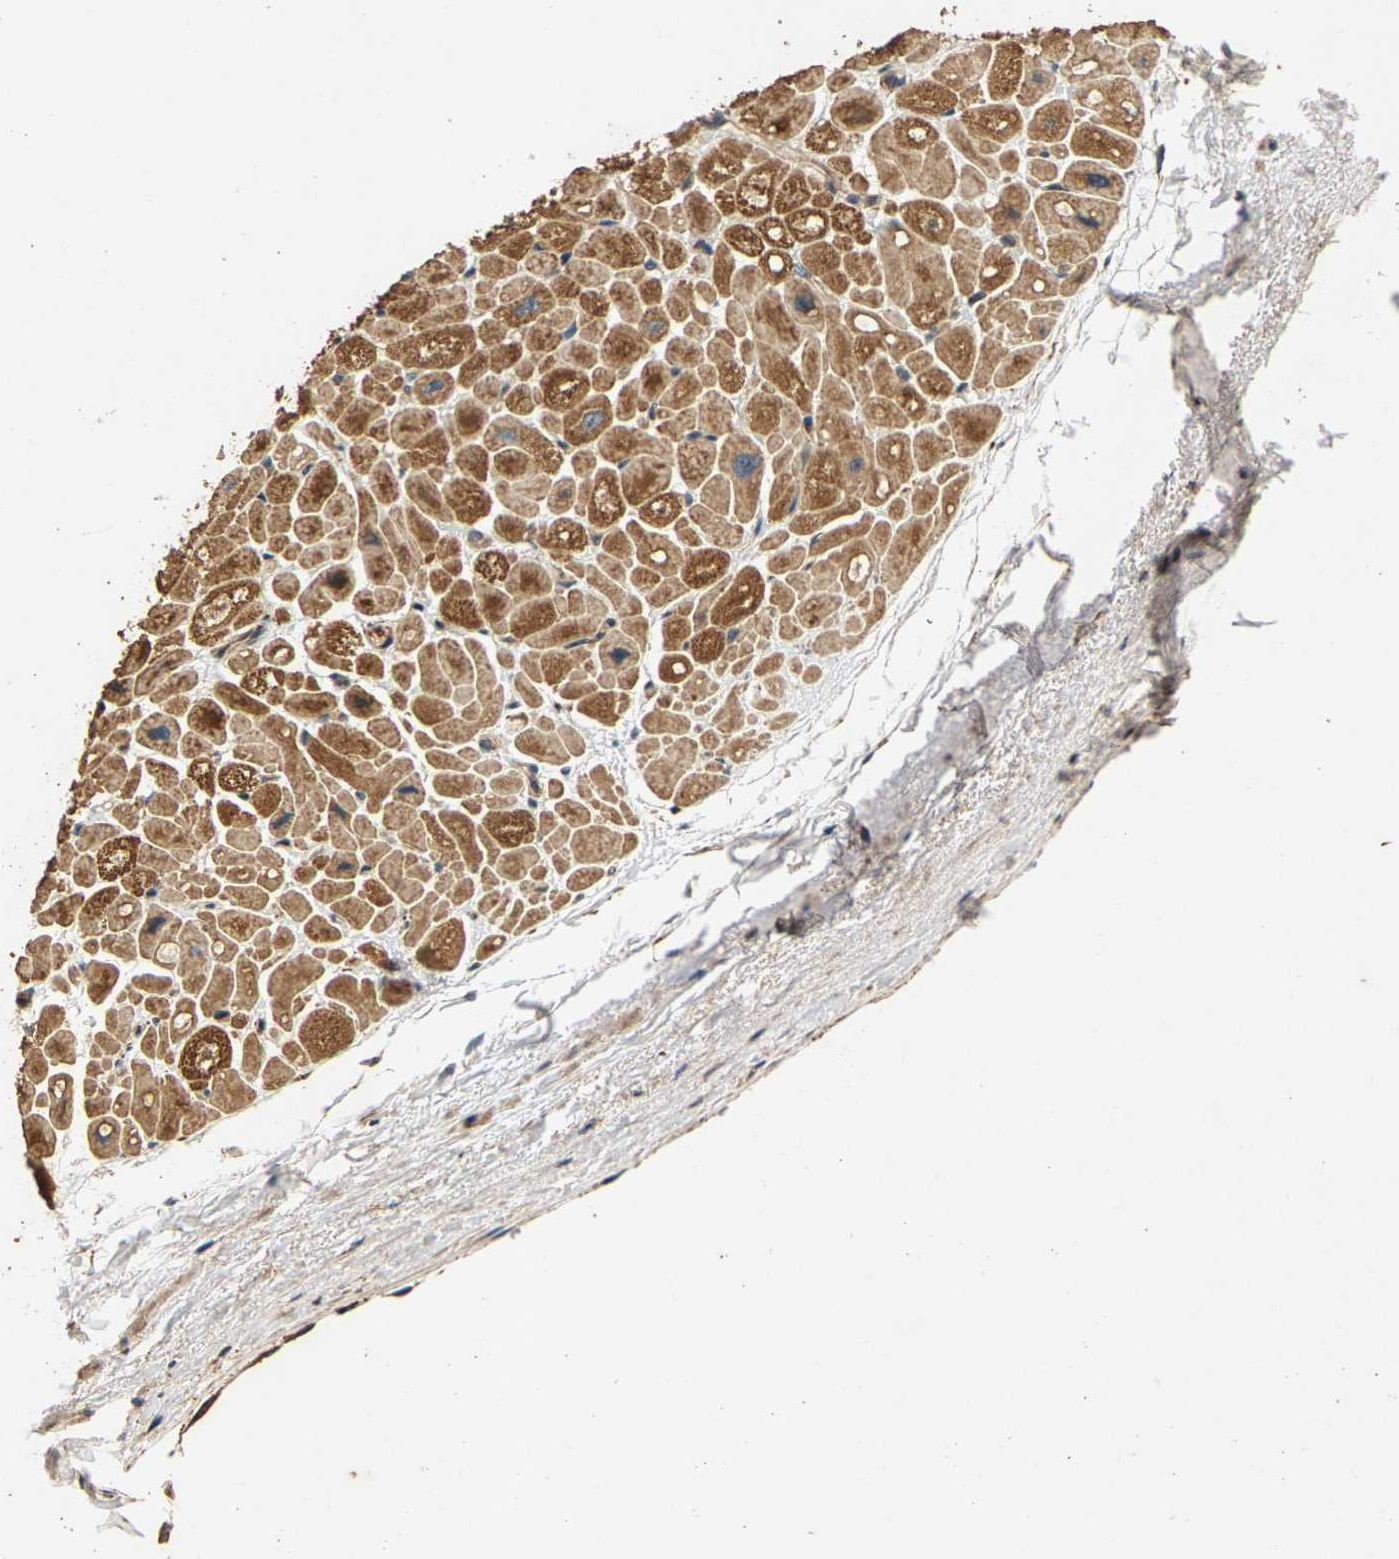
{"staining": {"intensity": "moderate", "quantity": ">75%", "location": "cytoplasmic/membranous"}, "tissue": "heart muscle", "cell_type": "Cardiomyocytes", "image_type": "normal", "snomed": [{"axis": "morphology", "description": "Normal tissue, NOS"}, {"axis": "topography", "description": "Heart"}], "caption": "Immunohistochemistry (IHC) photomicrograph of unremarkable heart muscle: heart muscle stained using IHC demonstrates medium levels of moderate protein expression localized specifically in the cytoplasmic/membranous of cardiomyocytes, appearing as a cytoplasmic/membranous brown color.", "gene": "CIDEC", "patient": {"sex": "male", "age": 49}}